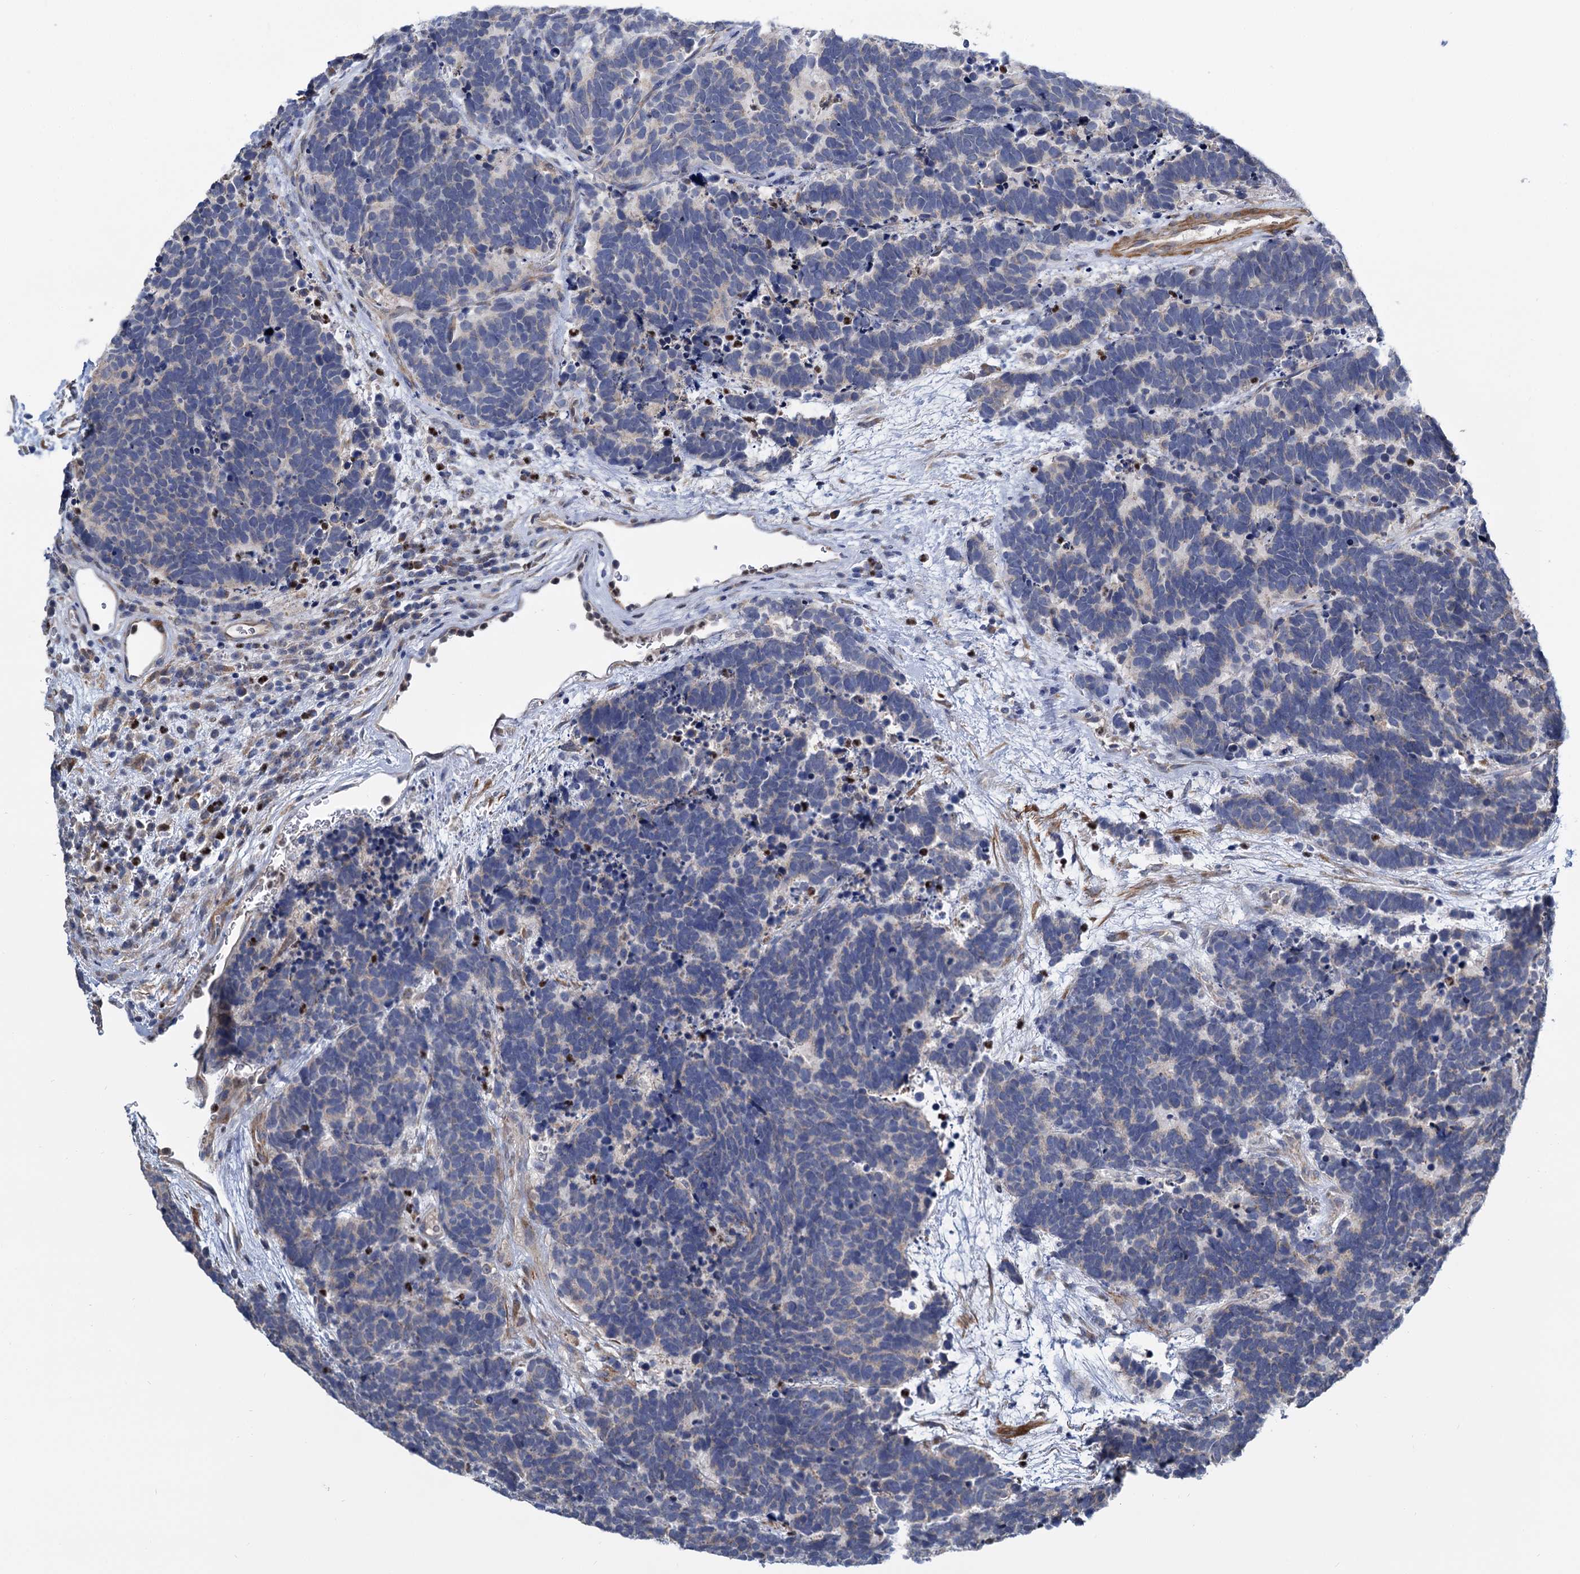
{"staining": {"intensity": "negative", "quantity": "none", "location": "none"}, "tissue": "carcinoid", "cell_type": "Tumor cells", "image_type": "cancer", "snomed": [{"axis": "morphology", "description": "Carcinoma, NOS"}, {"axis": "morphology", "description": "Carcinoid, malignant, NOS"}, {"axis": "topography", "description": "Urinary bladder"}], "caption": "The micrograph shows no staining of tumor cells in carcinoid. (DAB IHC visualized using brightfield microscopy, high magnification).", "gene": "ALKBH7", "patient": {"sex": "male", "age": 57}}